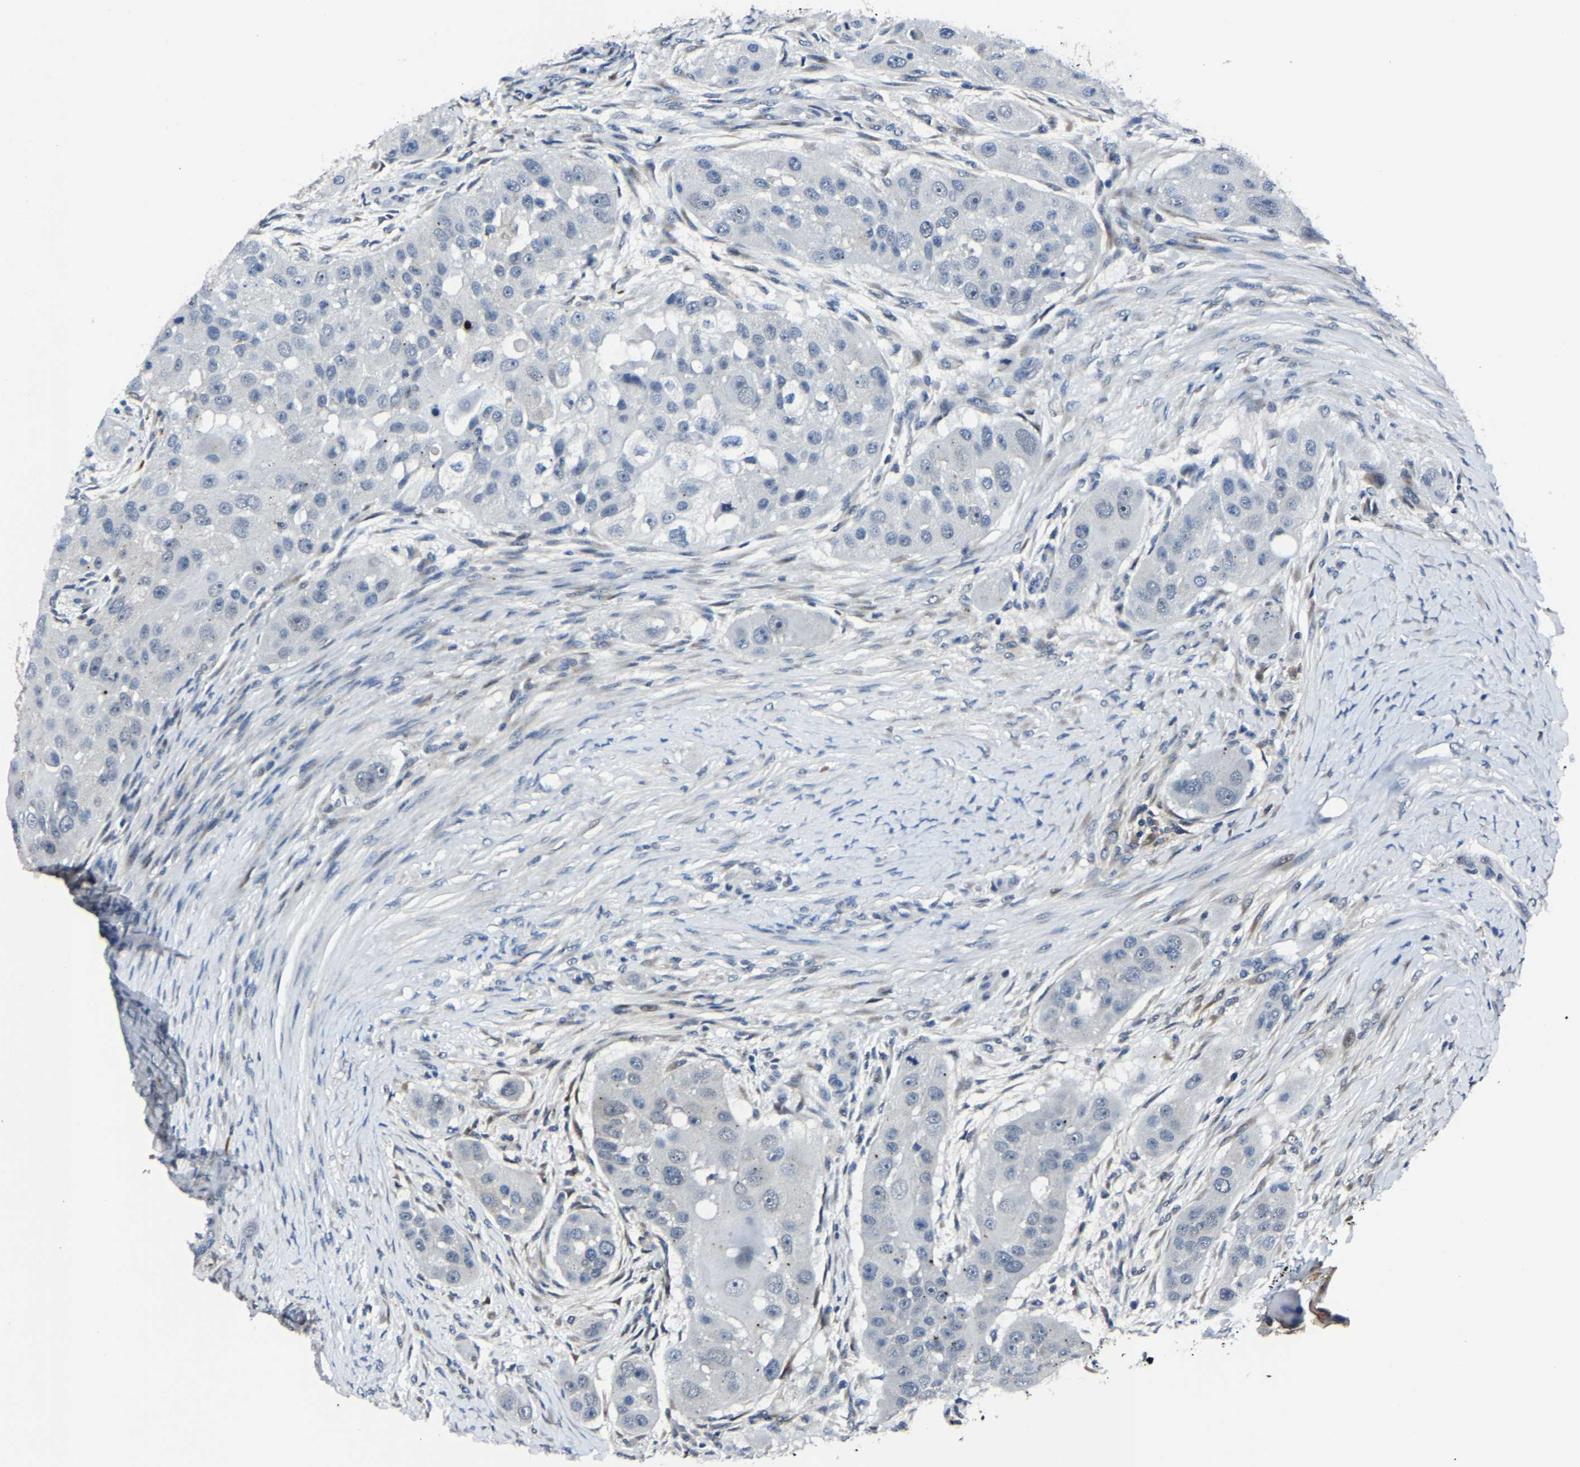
{"staining": {"intensity": "negative", "quantity": "none", "location": "none"}, "tissue": "head and neck cancer", "cell_type": "Tumor cells", "image_type": "cancer", "snomed": [{"axis": "morphology", "description": "Normal tissue, NOS"}, {"axis": "morphology", "description": "Squamous cell carcinoma, NOS"}, {"axis": "topography", "description": "Skeletal muscle"}, {"axis": "topography", "description": "Head-Neck"}], "caption": "Immunohistochemistry (IHC) histopathology image of squamous cell carcinoma (head and neck) stained for a protein (brown), which reveals no staining in tumor cells. (DAB (3,3'-diaminobenzidine) IHC visualized using brightfield microscopy, high magnification).", "gene": "PCNX2", "patient": {"sex": "male", "age": 51}}